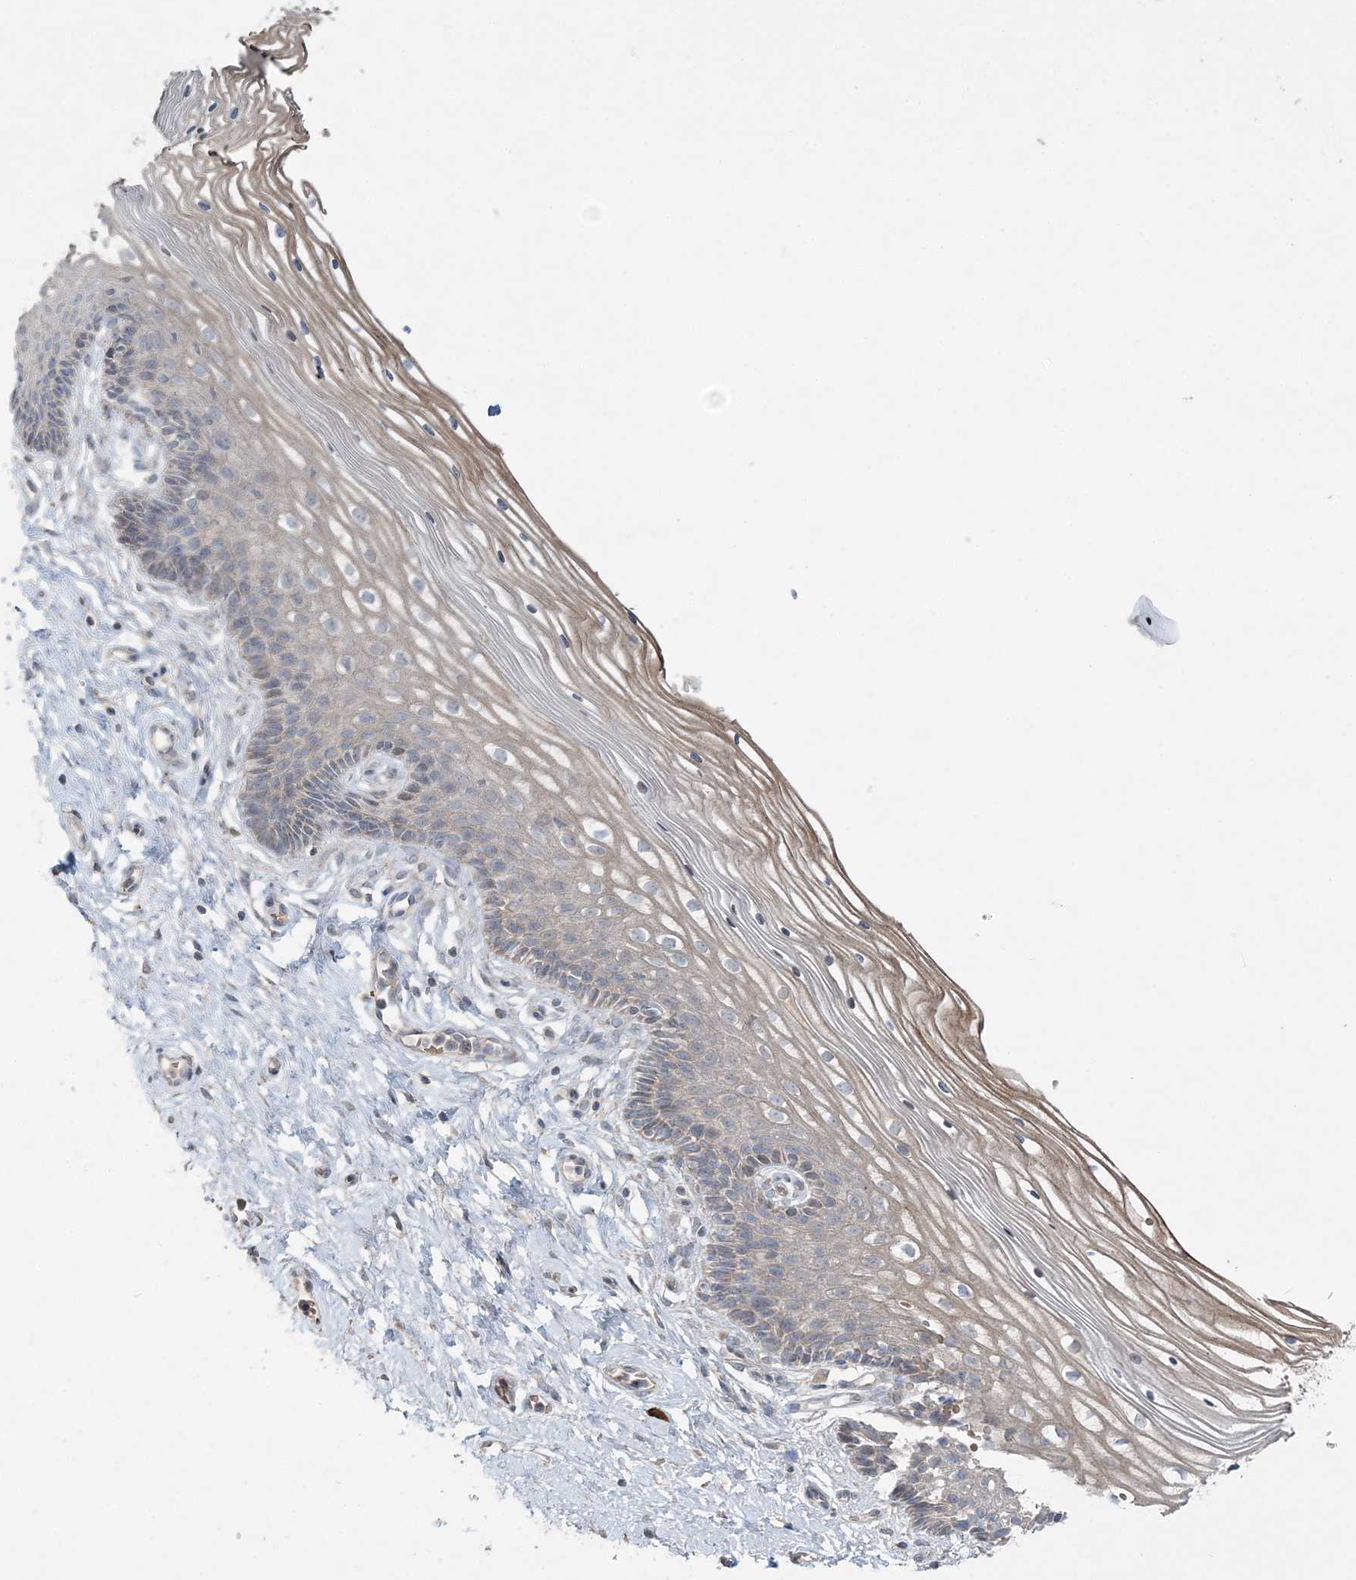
{"staining": {"intensity": "negative", "quantity": "none", "location": "none"}, "tissue": "cervix", "cell_type": "Glandular cells", "image_type": "normal", "snomed": [{"axis": "morphology", "description": "Normal tissue, NOS"}, {"axis": "topography", "description": "Cervix"}], "caption": "The micrograph exhibits no significant positivity in glandular cells of cervix.", "gene": "SLC4A10", "patient": {"sex": "female", "age": 33}}